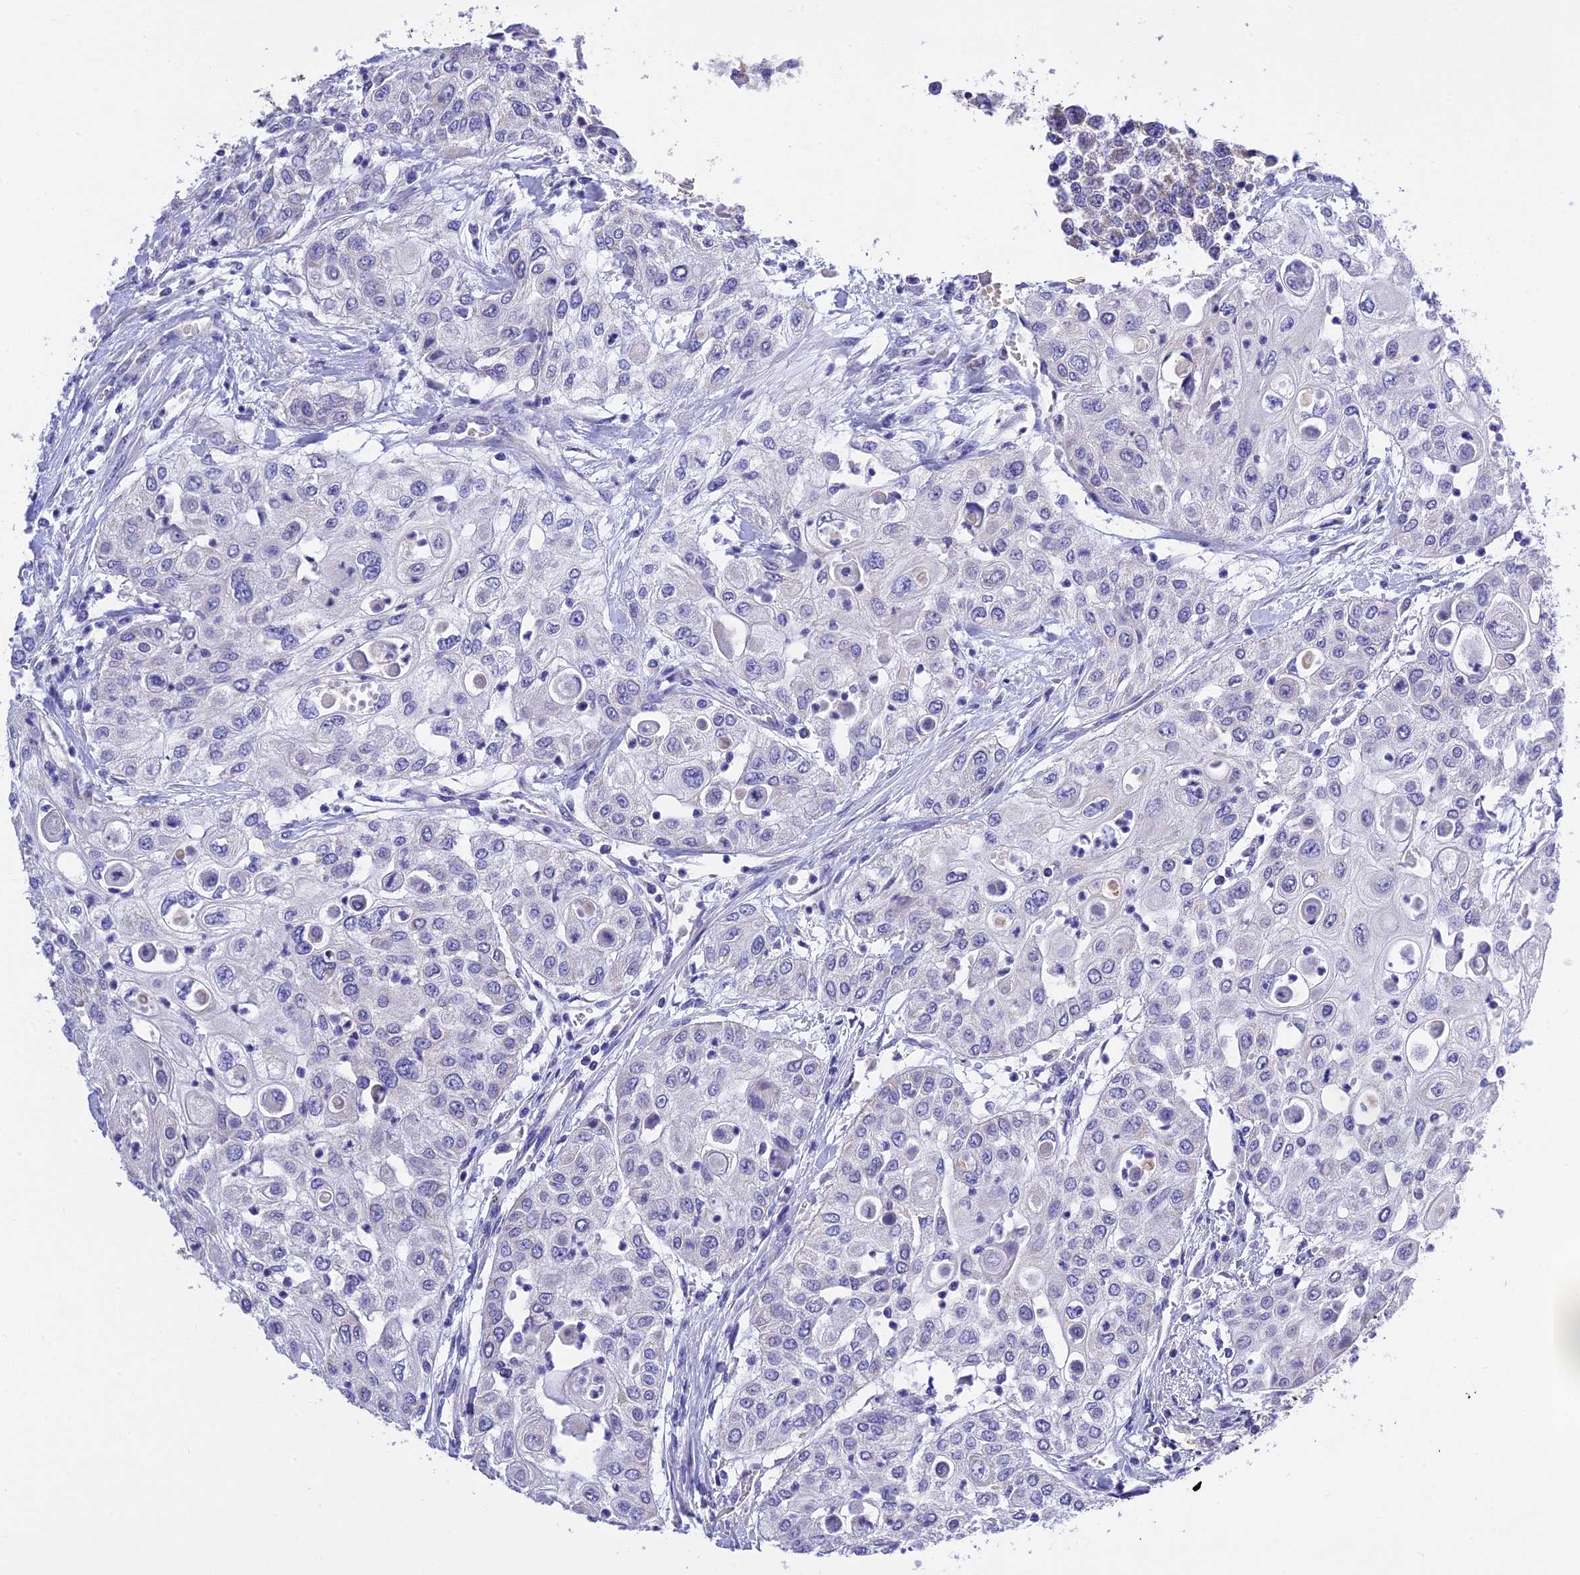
{"staining": {"intensity": "negative", "quantity": "none", "location": "none"}, "tissue": "urothelial cancer", "cell_type": "Tumor cells", "image_type": "cancer", "snomed": [{"axis": "morphology", "description": "Urothelial carcinoma, High grade"}, {"axis": "topography", "description": "Urinary bladder"}], "caption": "The photomicrograph demonstrates no staining of tumor cells in urothelial cancer.", "gene": "MS4A5", "patient": {"sex": "female", "age": 79}}